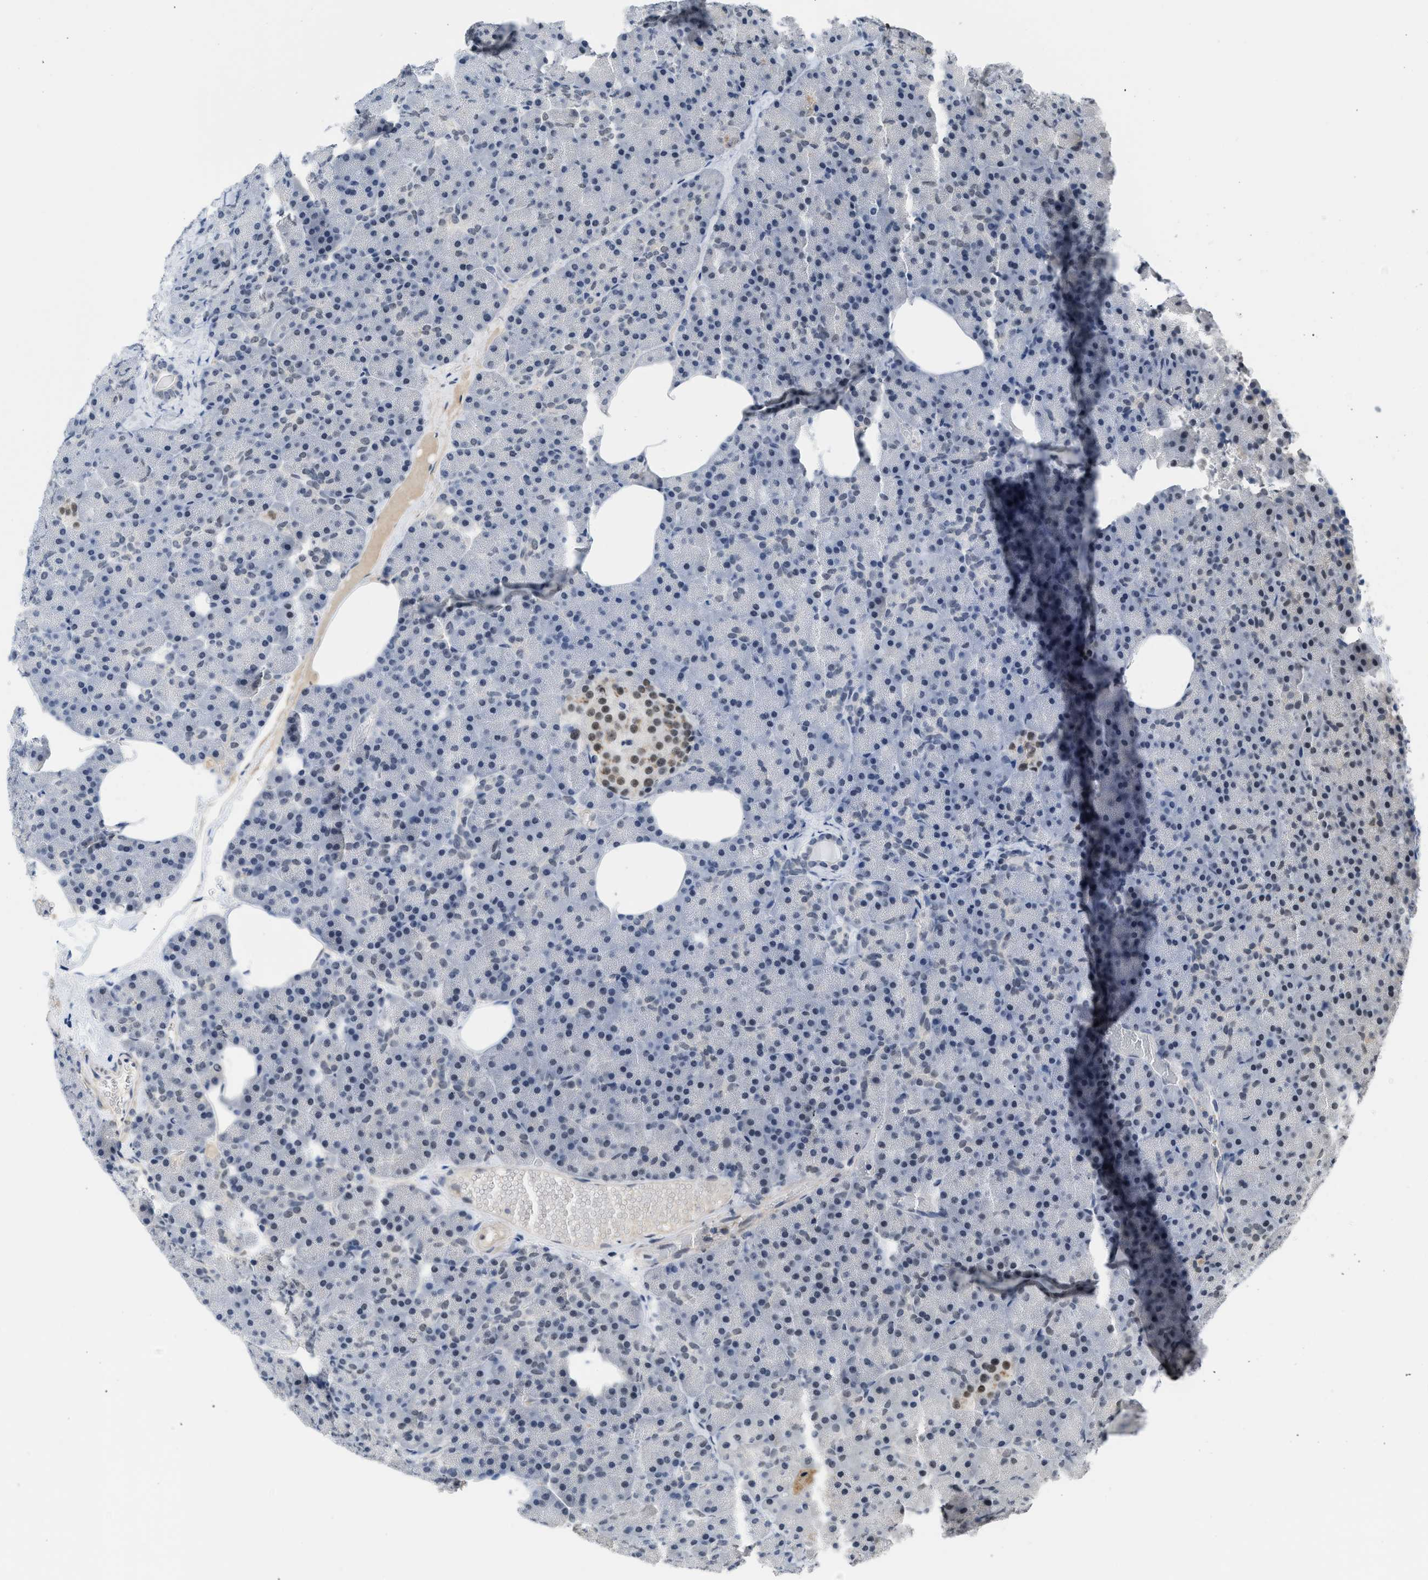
{"staining": {"intensity": "weak", "quantity": "25%-75%", "location": "nuclear"}, "tissue": "pancreas", "cell_type": "Exocrine glandular cells", "image_type": "normal", "snomed": [{"axis": "morphology", "description": "Normal tissue, NOS"}, {"axis": "morphology", "description": "Carcinoid, malignant, NOS"}, {"axis": "topography", "description": "Pancreas"}], "caption": "Protein expression analysis of normal pancreas demonstrates weak nuclear staining in about 25%-75% of exocrine glandular cells.", "gene": "TERF2IP", "patient": {"sex": "female", "age": 35}}